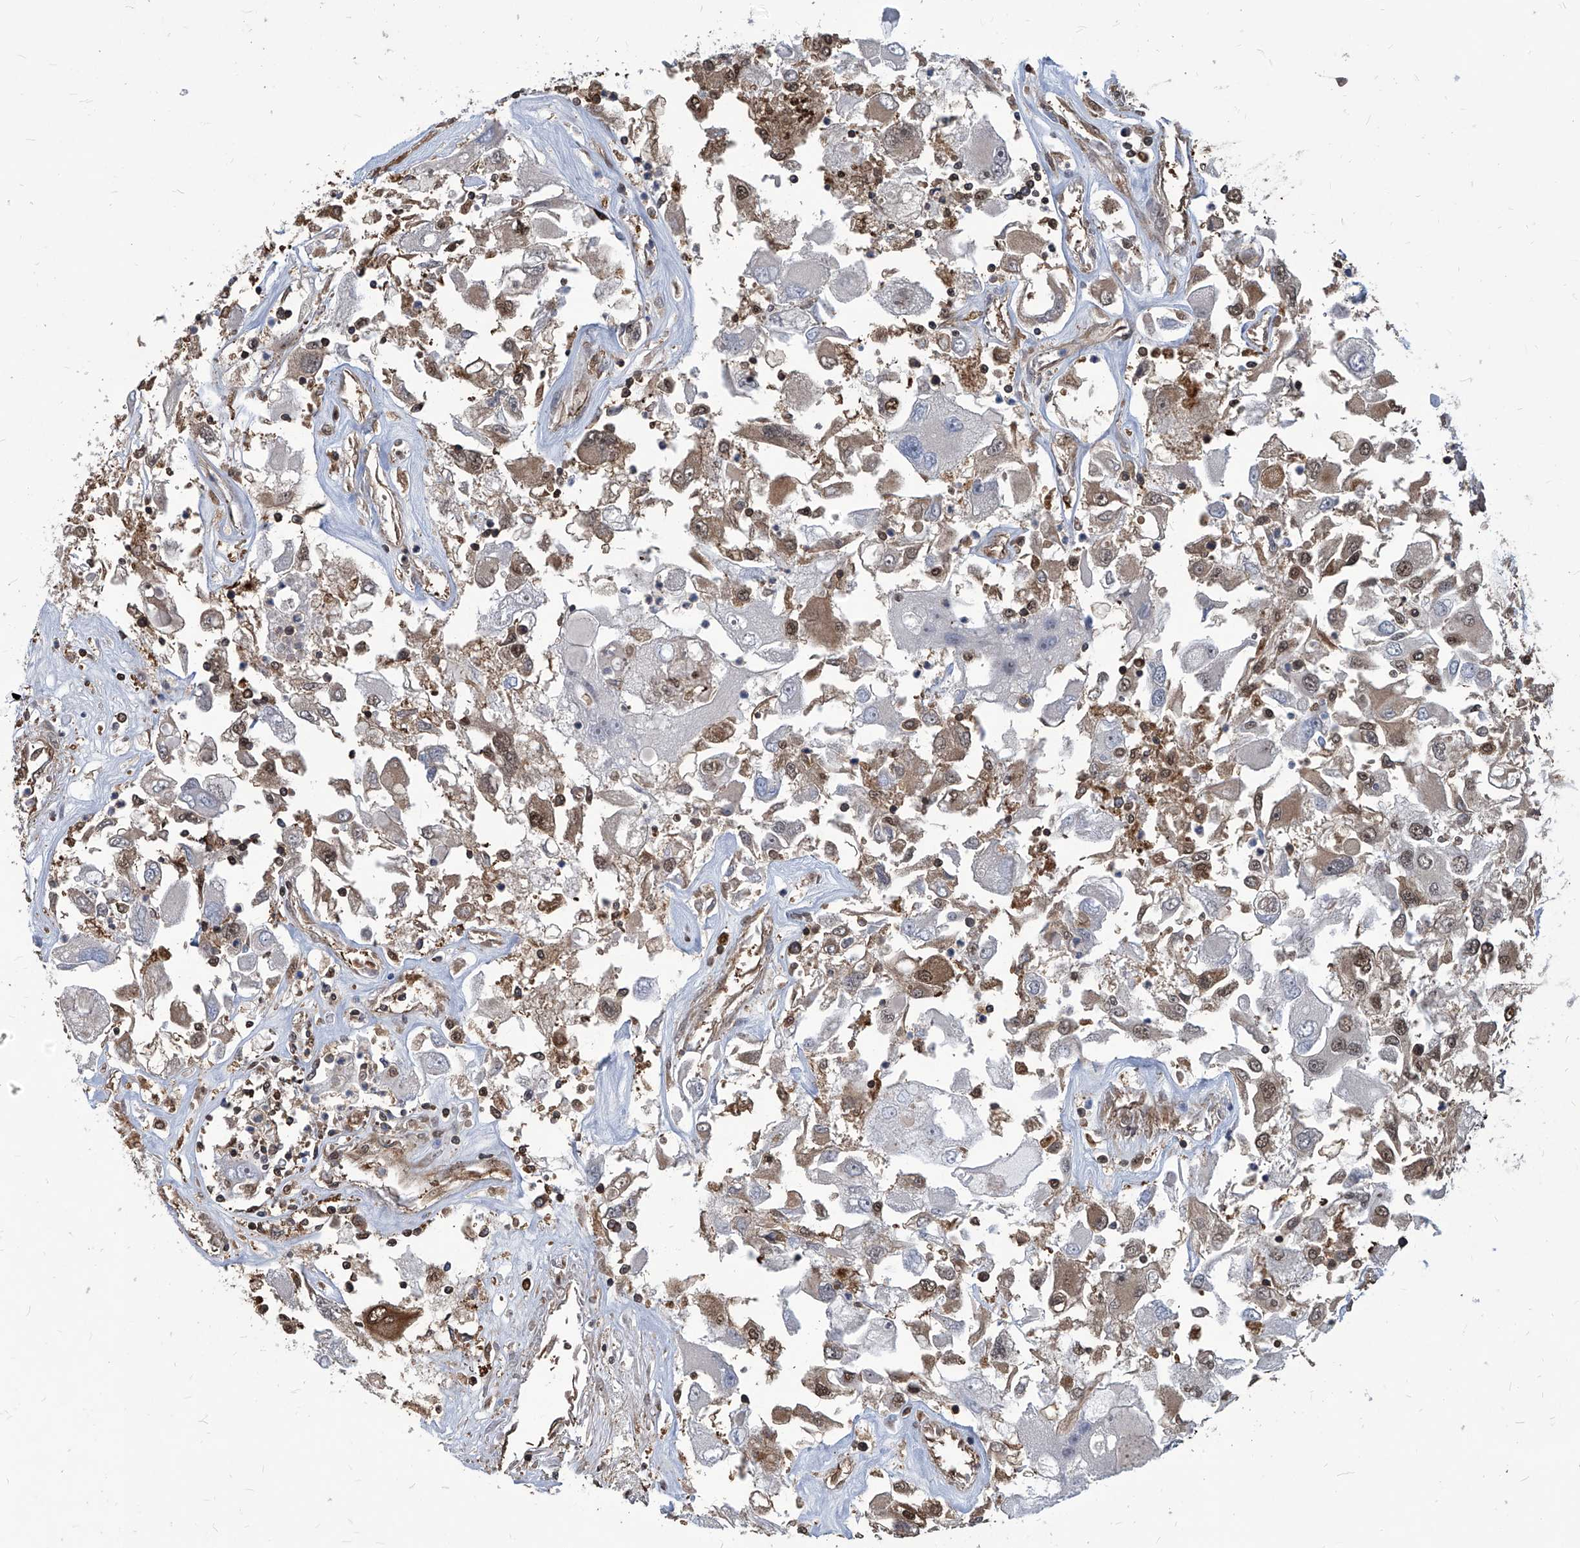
{"staining": {"intensity": "moderate", "quantity": ">75%", "location": "cytoplasmic/membranous,nuclear"}, "tissue": "renal cancer", "cell_type": "Tumor cells", "image_type": "cancer", "snomed": [{"axis": "morphology", "description": "Adenocarcinoma, NOS"}, {"axis": "topography", "description": "Kidney"}], "caption": "Renal cancer stained with a protein marker exhibits moderate staining in tumor cells.", "gene": "PSMB1", "patient": {"sex": "female", "age": 52}}